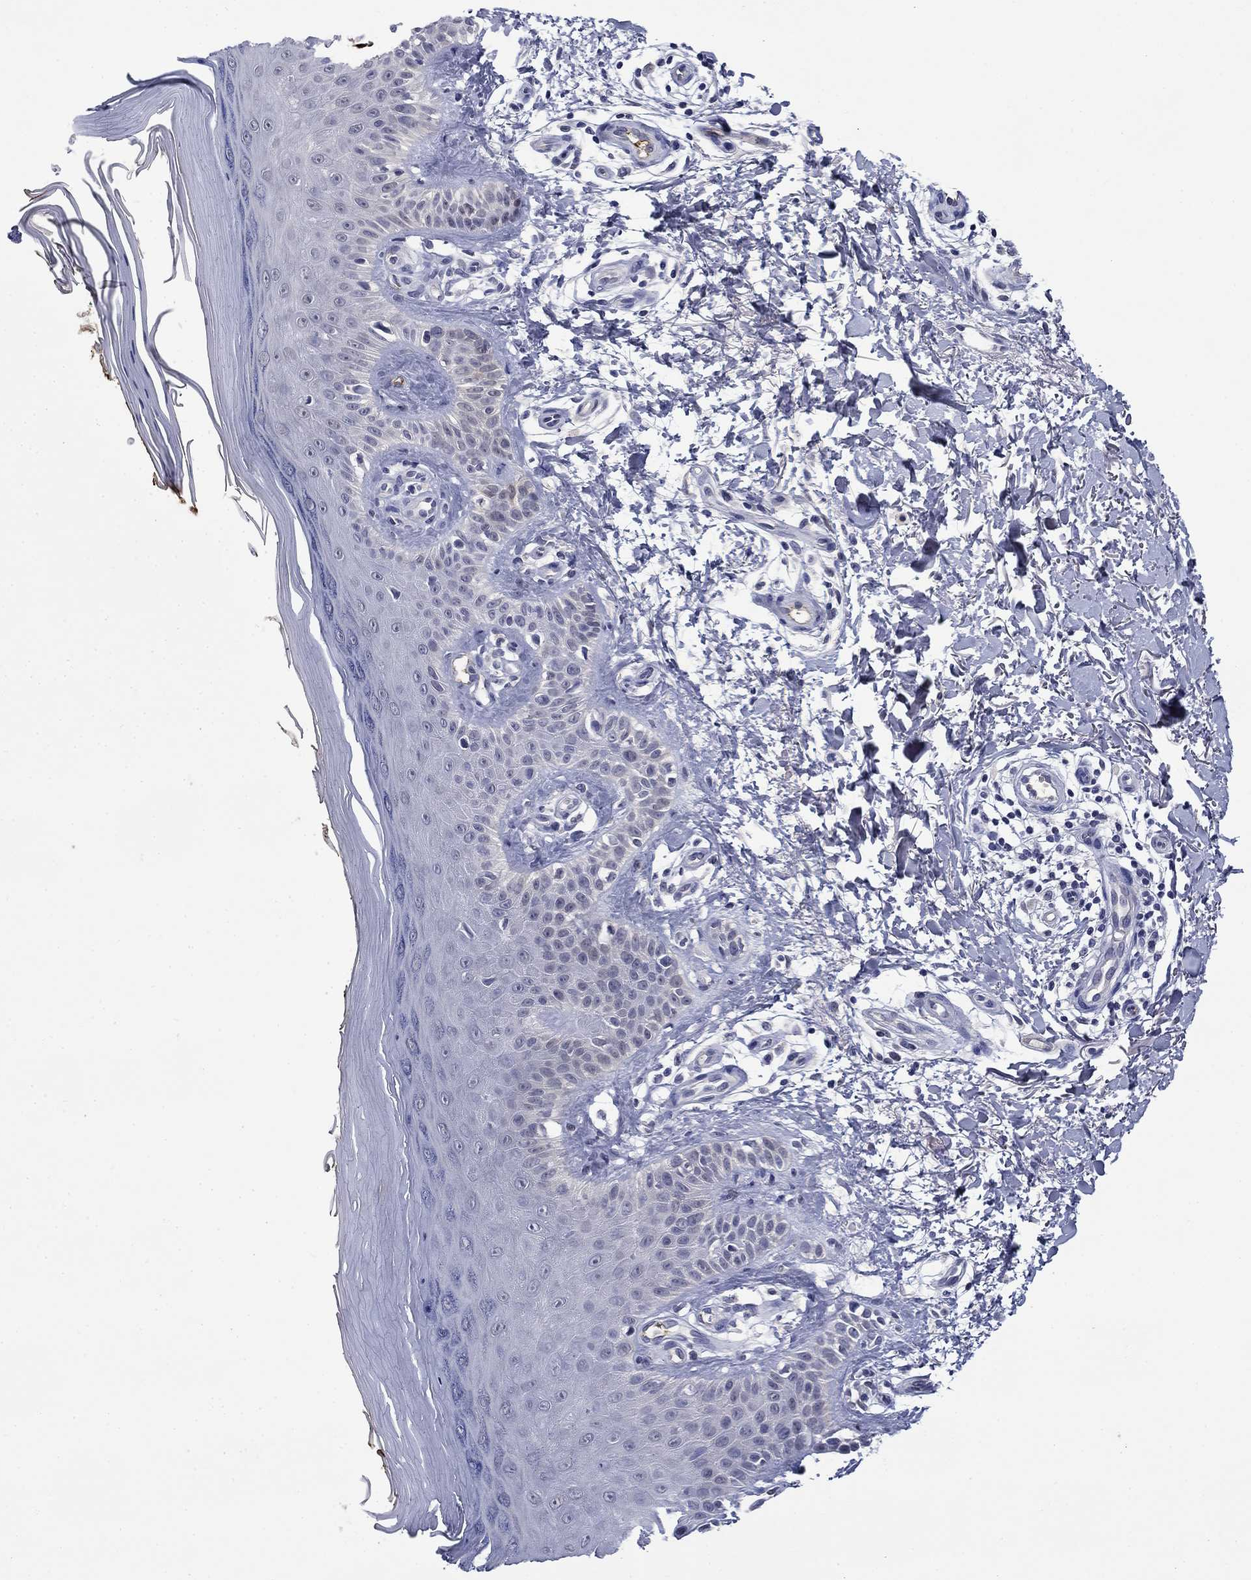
{"staining": {"intensity": "negative", "quantity": "none", "location": "none"}, "tissue": "skin", "cell_type": "Fibroblasts", "image_type": "normal", "snomed": [{"axis": "morphology", "description": "Normal tissue, NOS"}, {"axis": "morphology", "description": "Inflammation, NOS"}, {"axis": "morphology", "description": "Fibrosis, NOS"}, {"axis": "topography", "description": "Skin"}], "caption": "Fibroblasts are negative for brown protein staining in benign skin. (DAB immunohistochemistry (IHC) visualized using brightfield microscopy, high magnification).", "gene": "DDTL", "patient": {"sex": "male", "age": 71}}